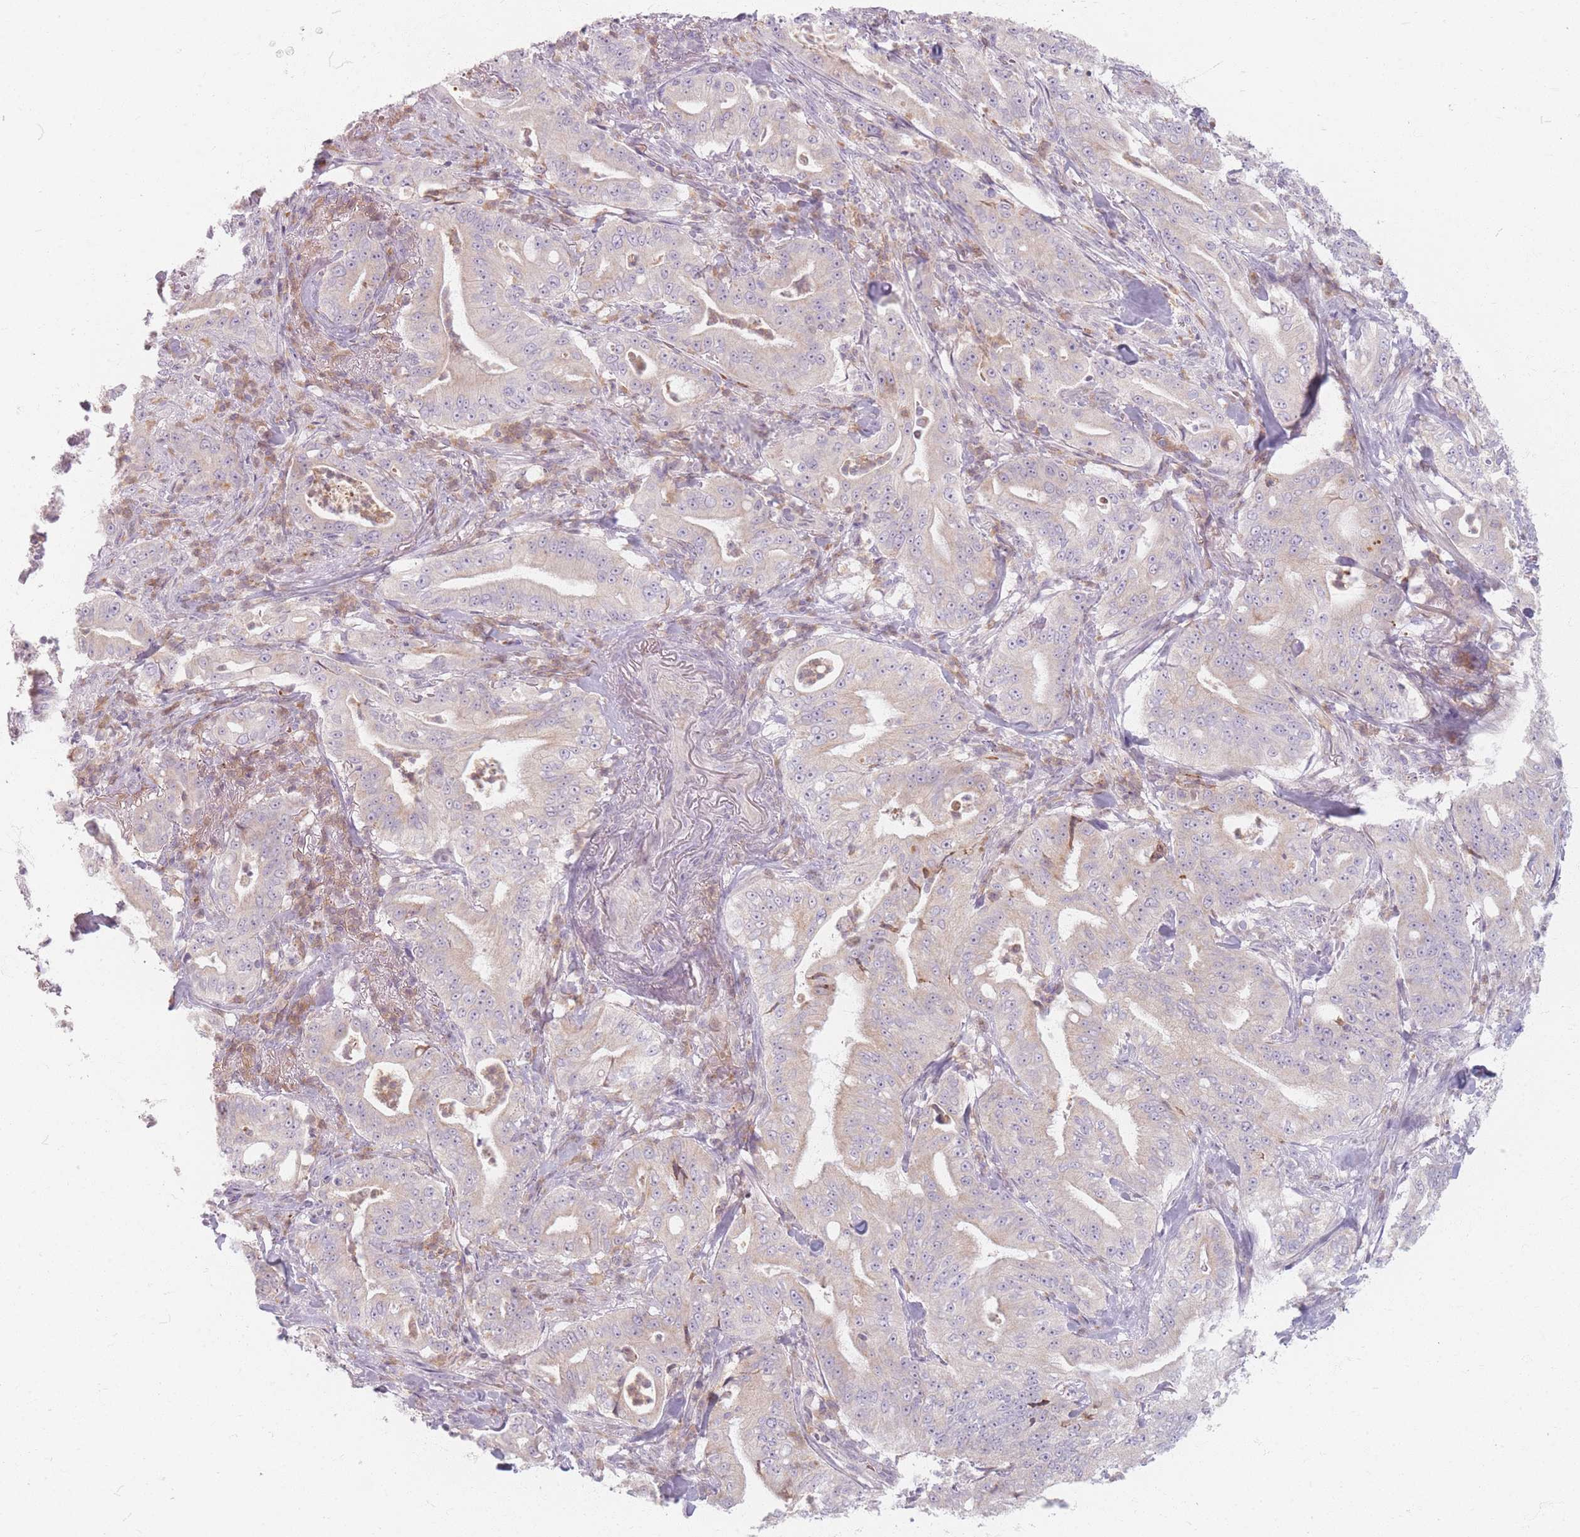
{"staining": {"intensity": "weak", "quantity": "<25%", "location": "cytoplasmic/membranous"}, "tissue": "pancreatic cancer", "cell_type": "Tumor cells", "image_type": "cancer", "snomed": [{"axis": "morphology", "description": "Adenocarcinoma, NOS"}, {"axis": "topography", "description": "Pancreas"}], "caption": "DAB (3,3'-diaminobenzidine) immunohistochemical staining of human pancreatic cancer shows no significant staining in tumor cells.", "gene": "CHCHD7", "patient": {"sex": "male", "age": 71}}